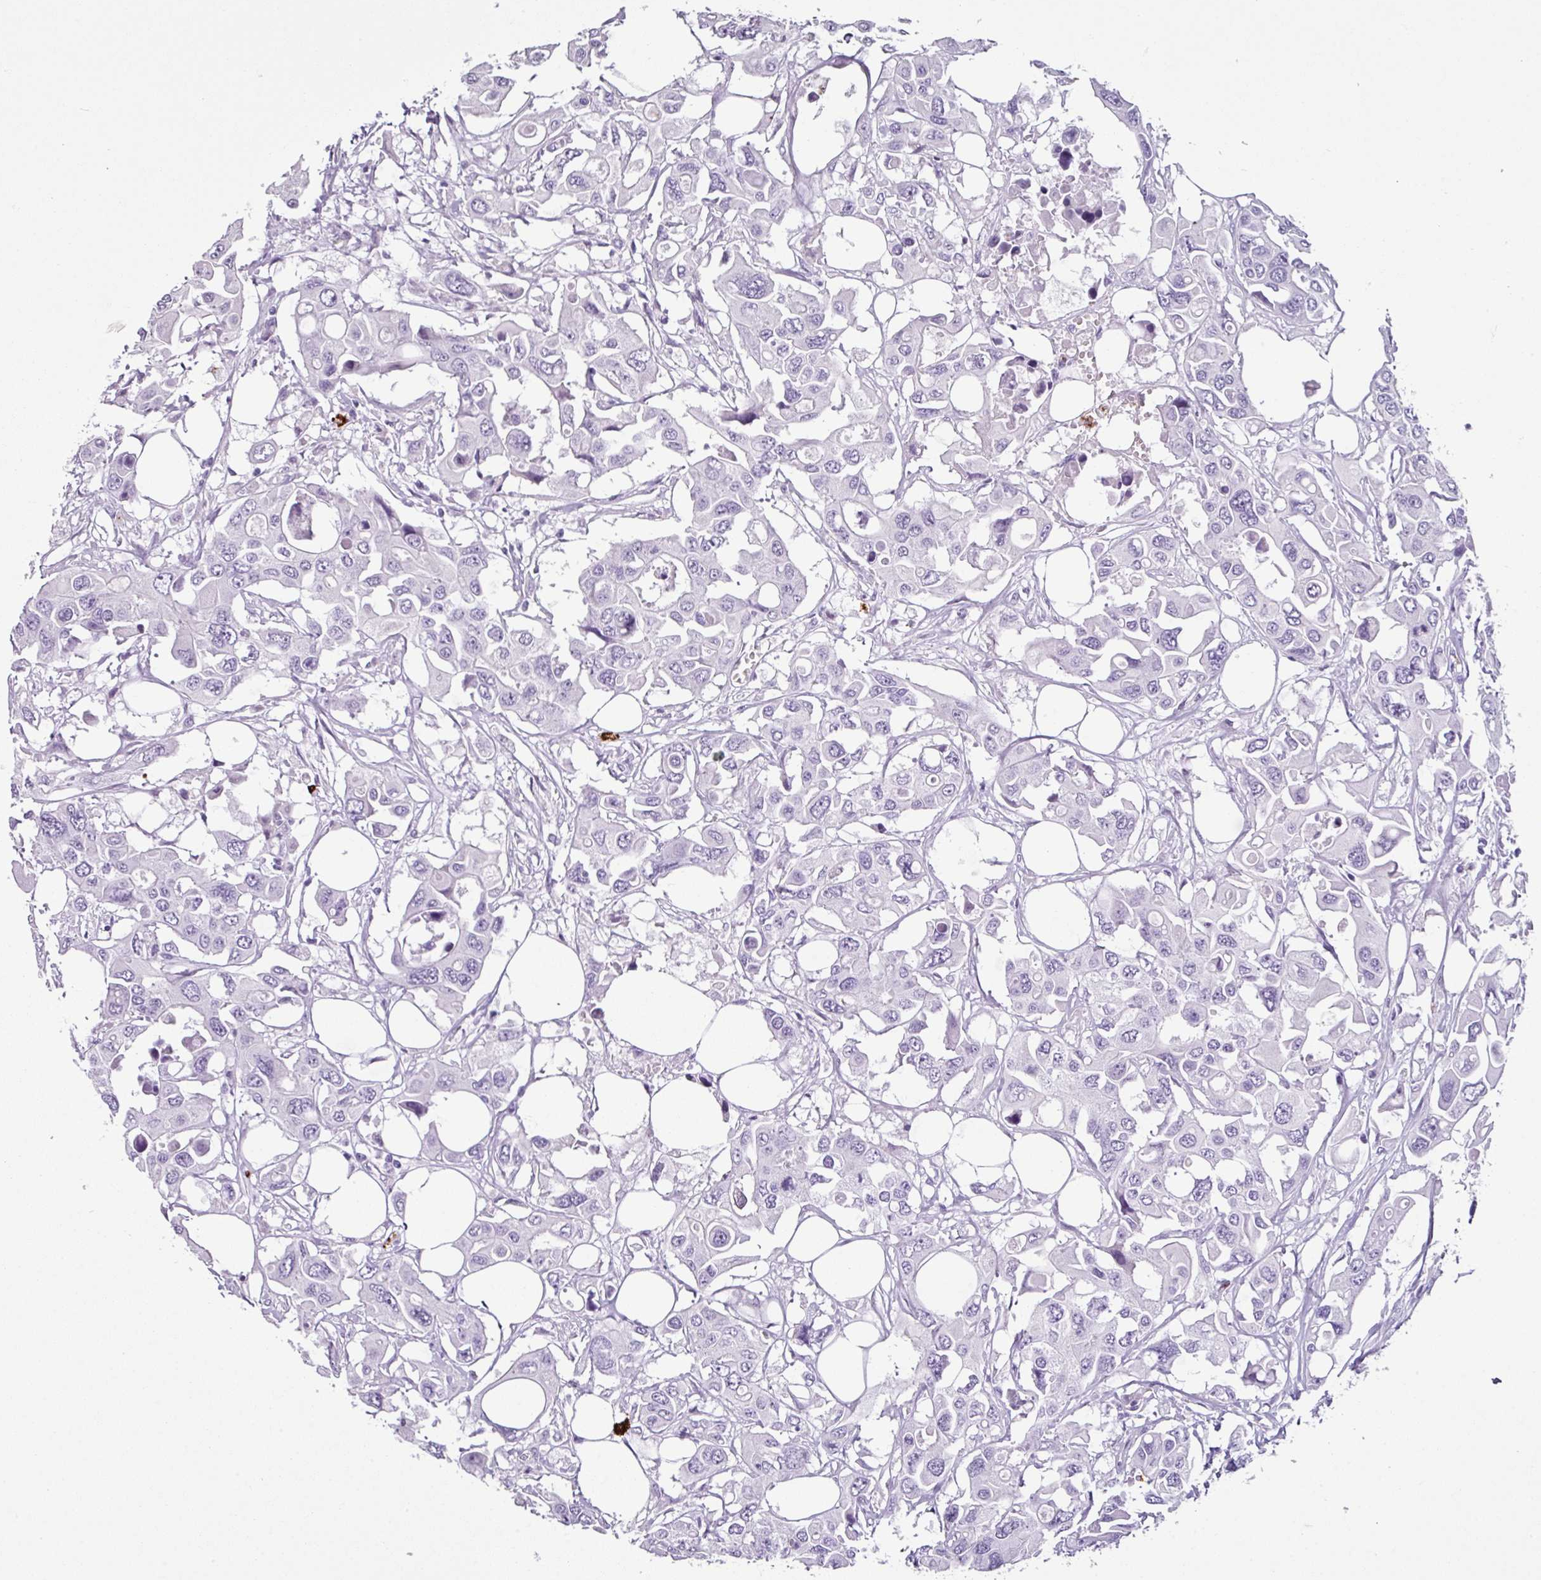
{"staining": {"intensity": "negative", "quantity": "none", "location": "none"}, "tissue": "colorectal cancer", "cell_type": "Tumor cells", "image_type": "cancer", "snomed": [{"axis": "morphology", "description": "Adenocarcinoma, NOS"}, {"axis": "topography", "description": "Colon"}], "caption": "The photomicrograph displays no significant expression in tumor cells of colorectal cancer.", "gene": "CTSG", "patient": {"sex": "male", "age": 77}}